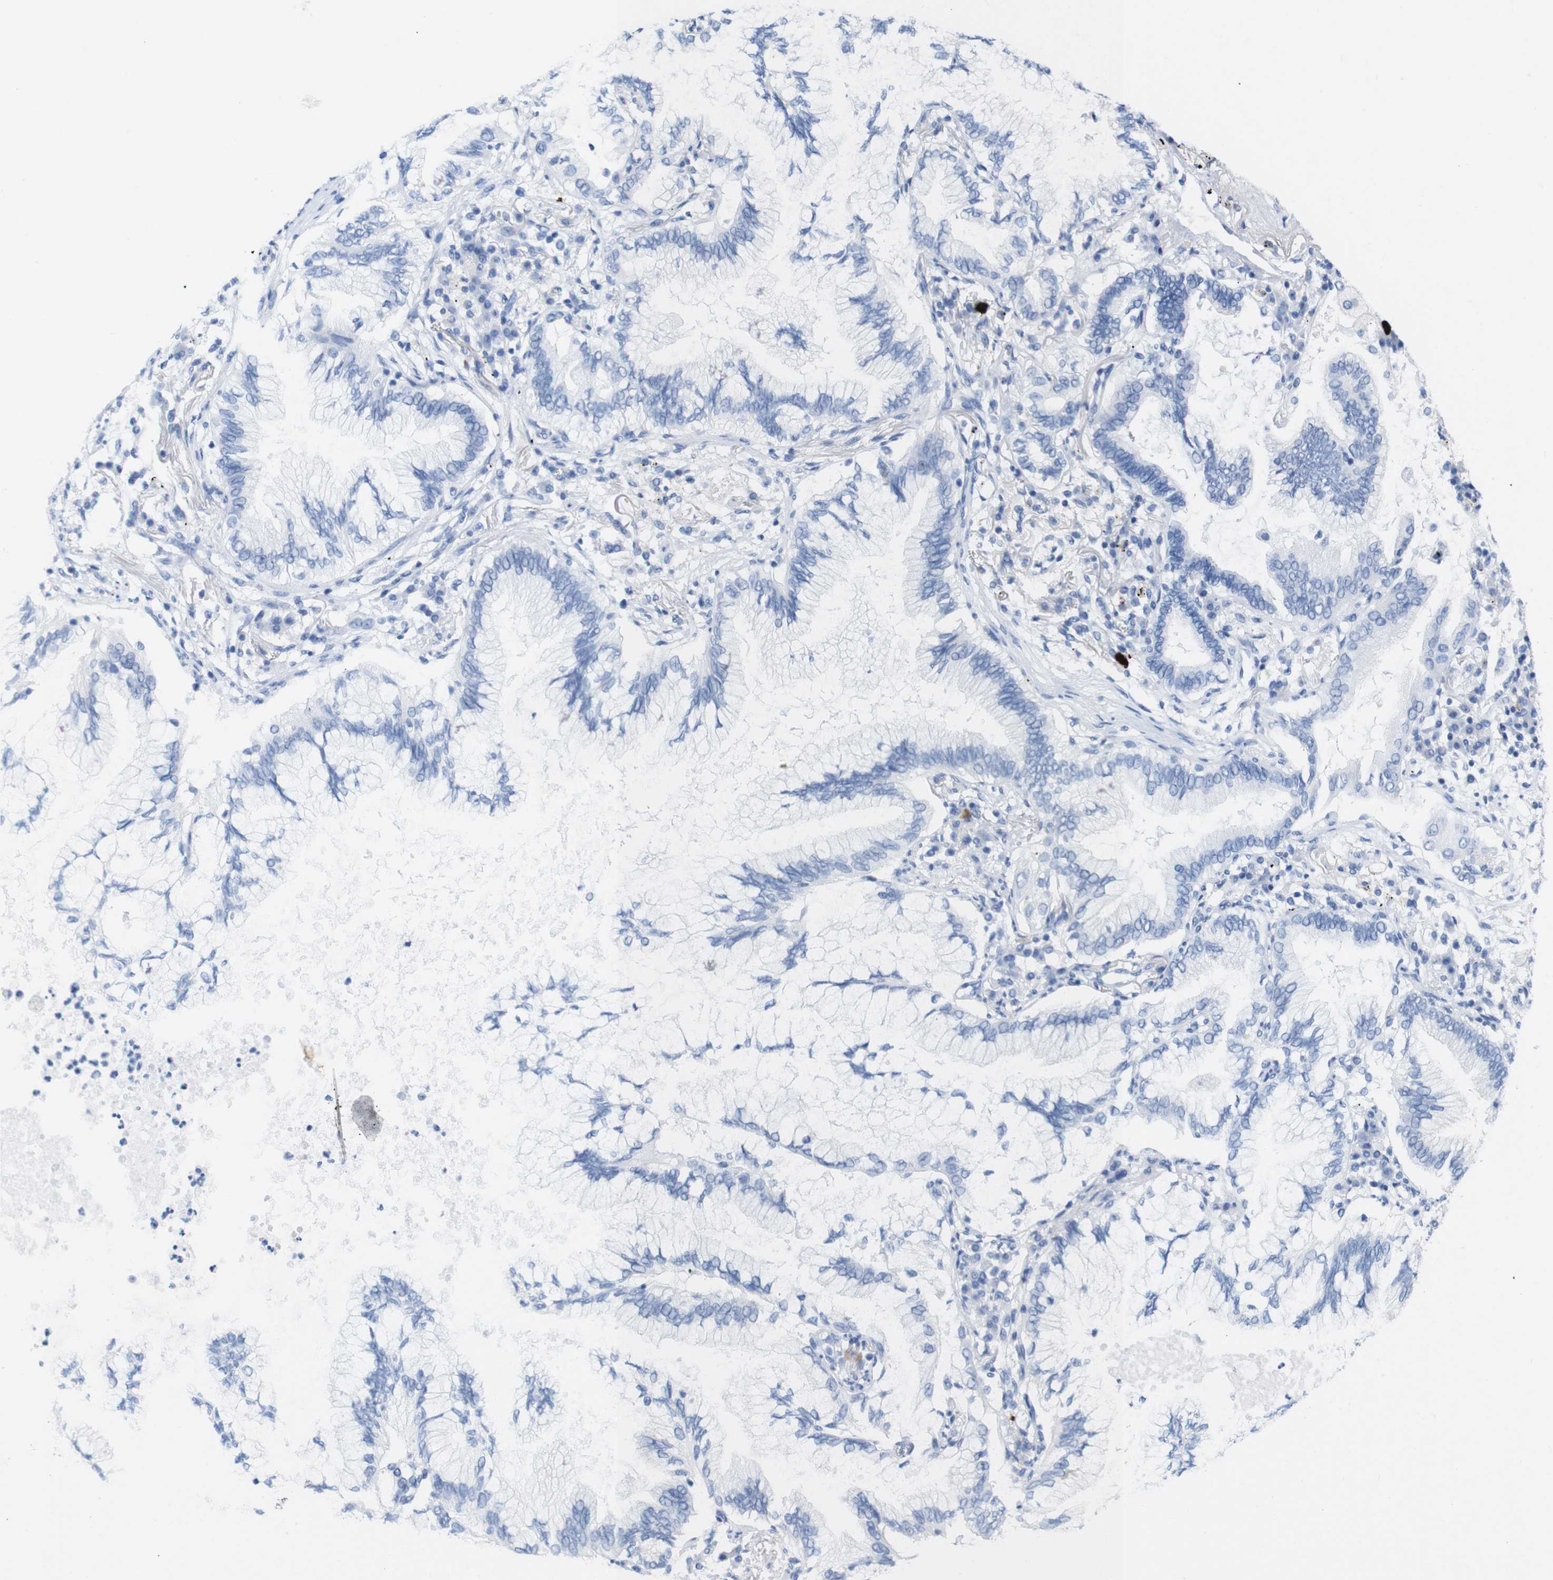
{"staining": {"intensity": "negative", "quantity": "none", "location": "none"}, "tissue": "lung cancer", "cell_type": "Tumor cells", "image_type": "cancer", "snomed": [{"axis": "morphology", "description": "Normal tissue, NOS"}, {"axis": "morphology", "description": "Adenocarcinoma, NOS"}, {"axis": "topography", "description": "Bronchus"}, {"axis": "topography", "description": "Lung"}], "caption": "DAB (3,3'-diaminobenzidine) immunohistochemical staining of human lung cancer demonstrates no significant positivity in tumor cells.", "gene": "LAG3", "patient": {"sex": "female", "age": 70}}